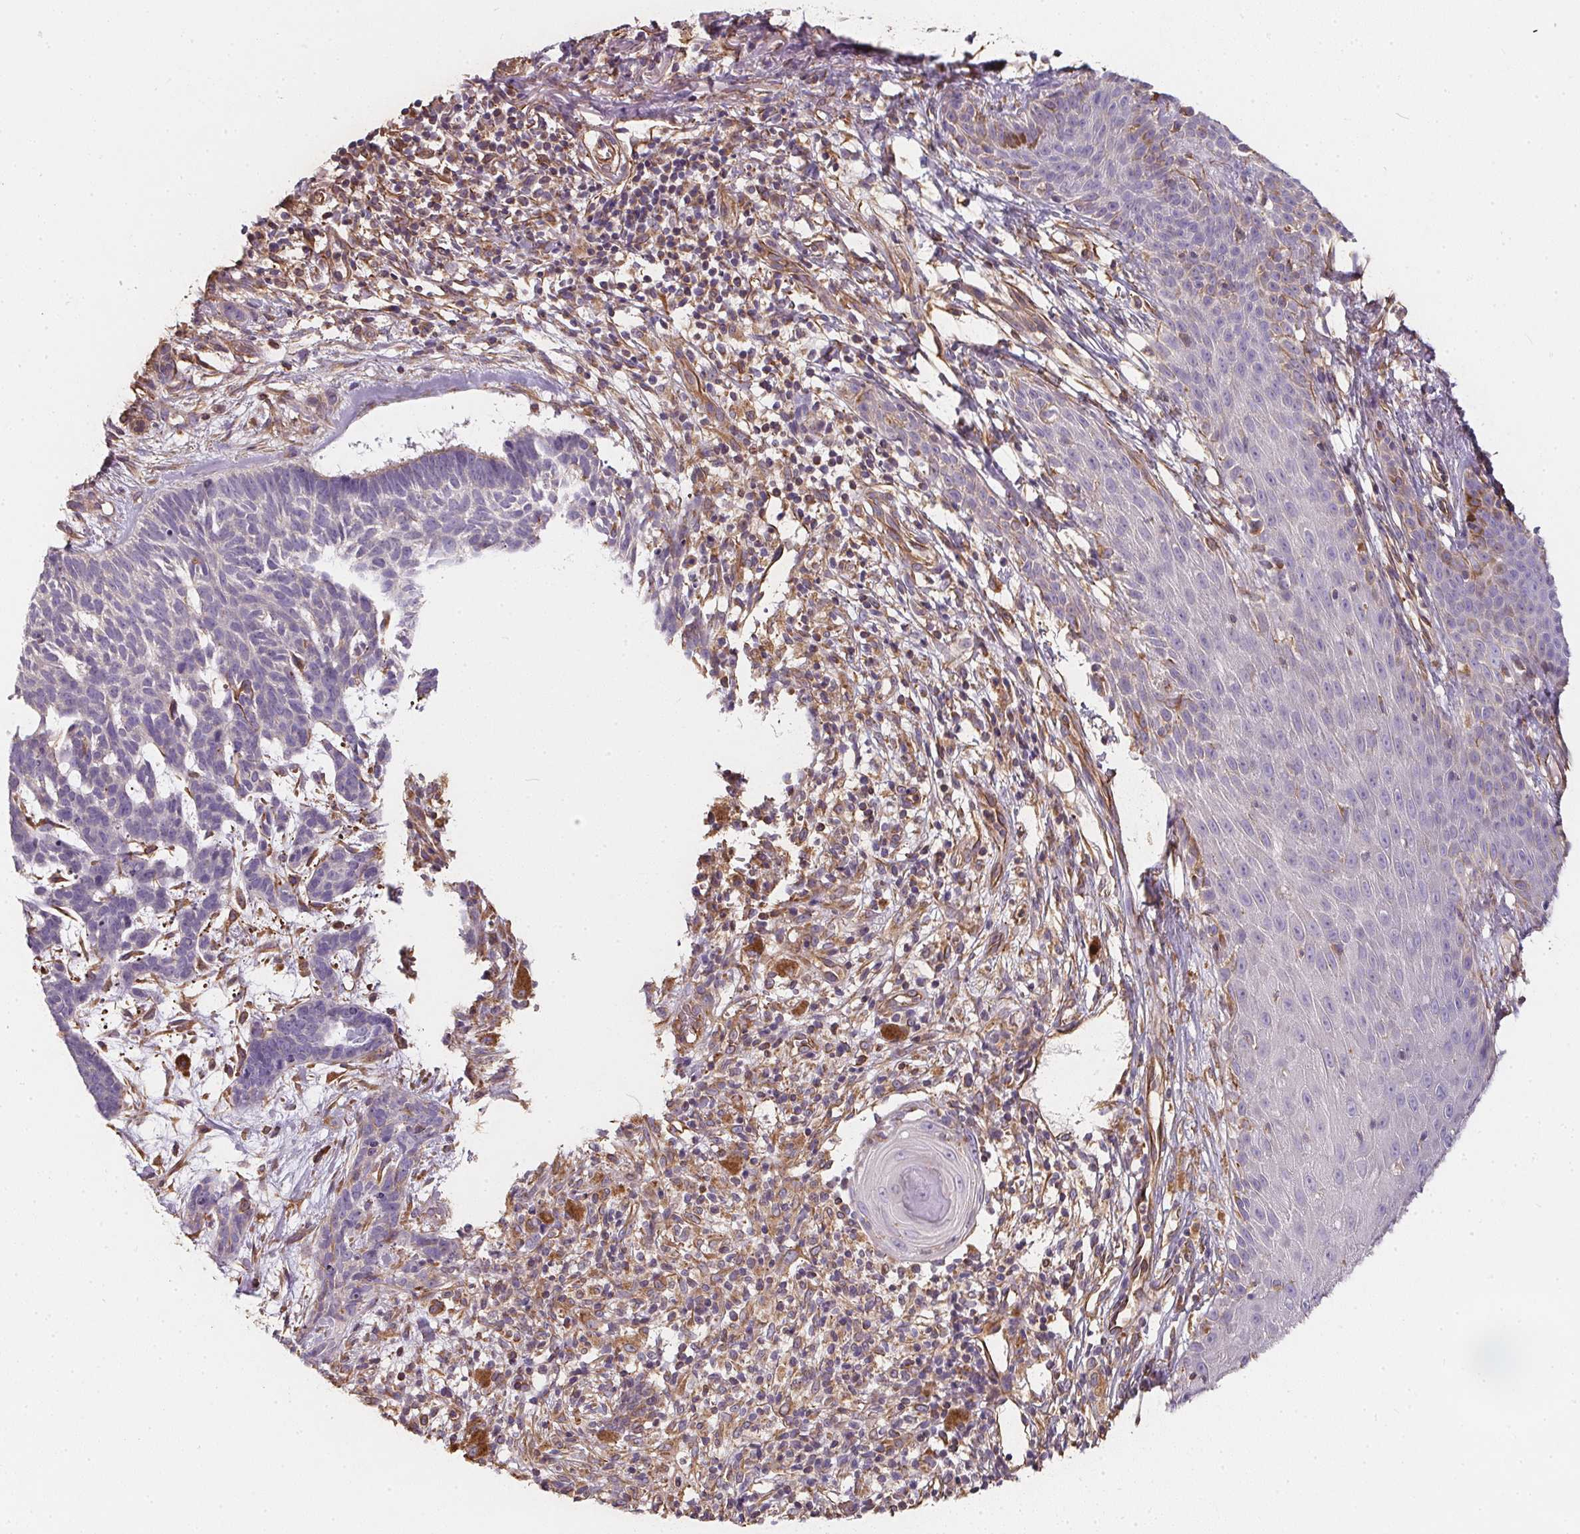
{"staining": {"intensity": "negative", "quantity": "none", "location": "none"}, "tissue": "skin cancer", "cell_type": "Tumor cells", "image_type": "cancer", "snomed": [{"axis": "morphology", "description": "Basal cell carcinoma"}, {"axis": "topography", "description": "Skin"}], "caption": "This image is of skin cancer (basal cell carcinoma) stained with IHC to label a protein in brown with the nuclei are counter-stained blue. There is no positivity in tumor cells.", "gene": "TBKBP1", "patient": {"sex": "female", "age": 78}}